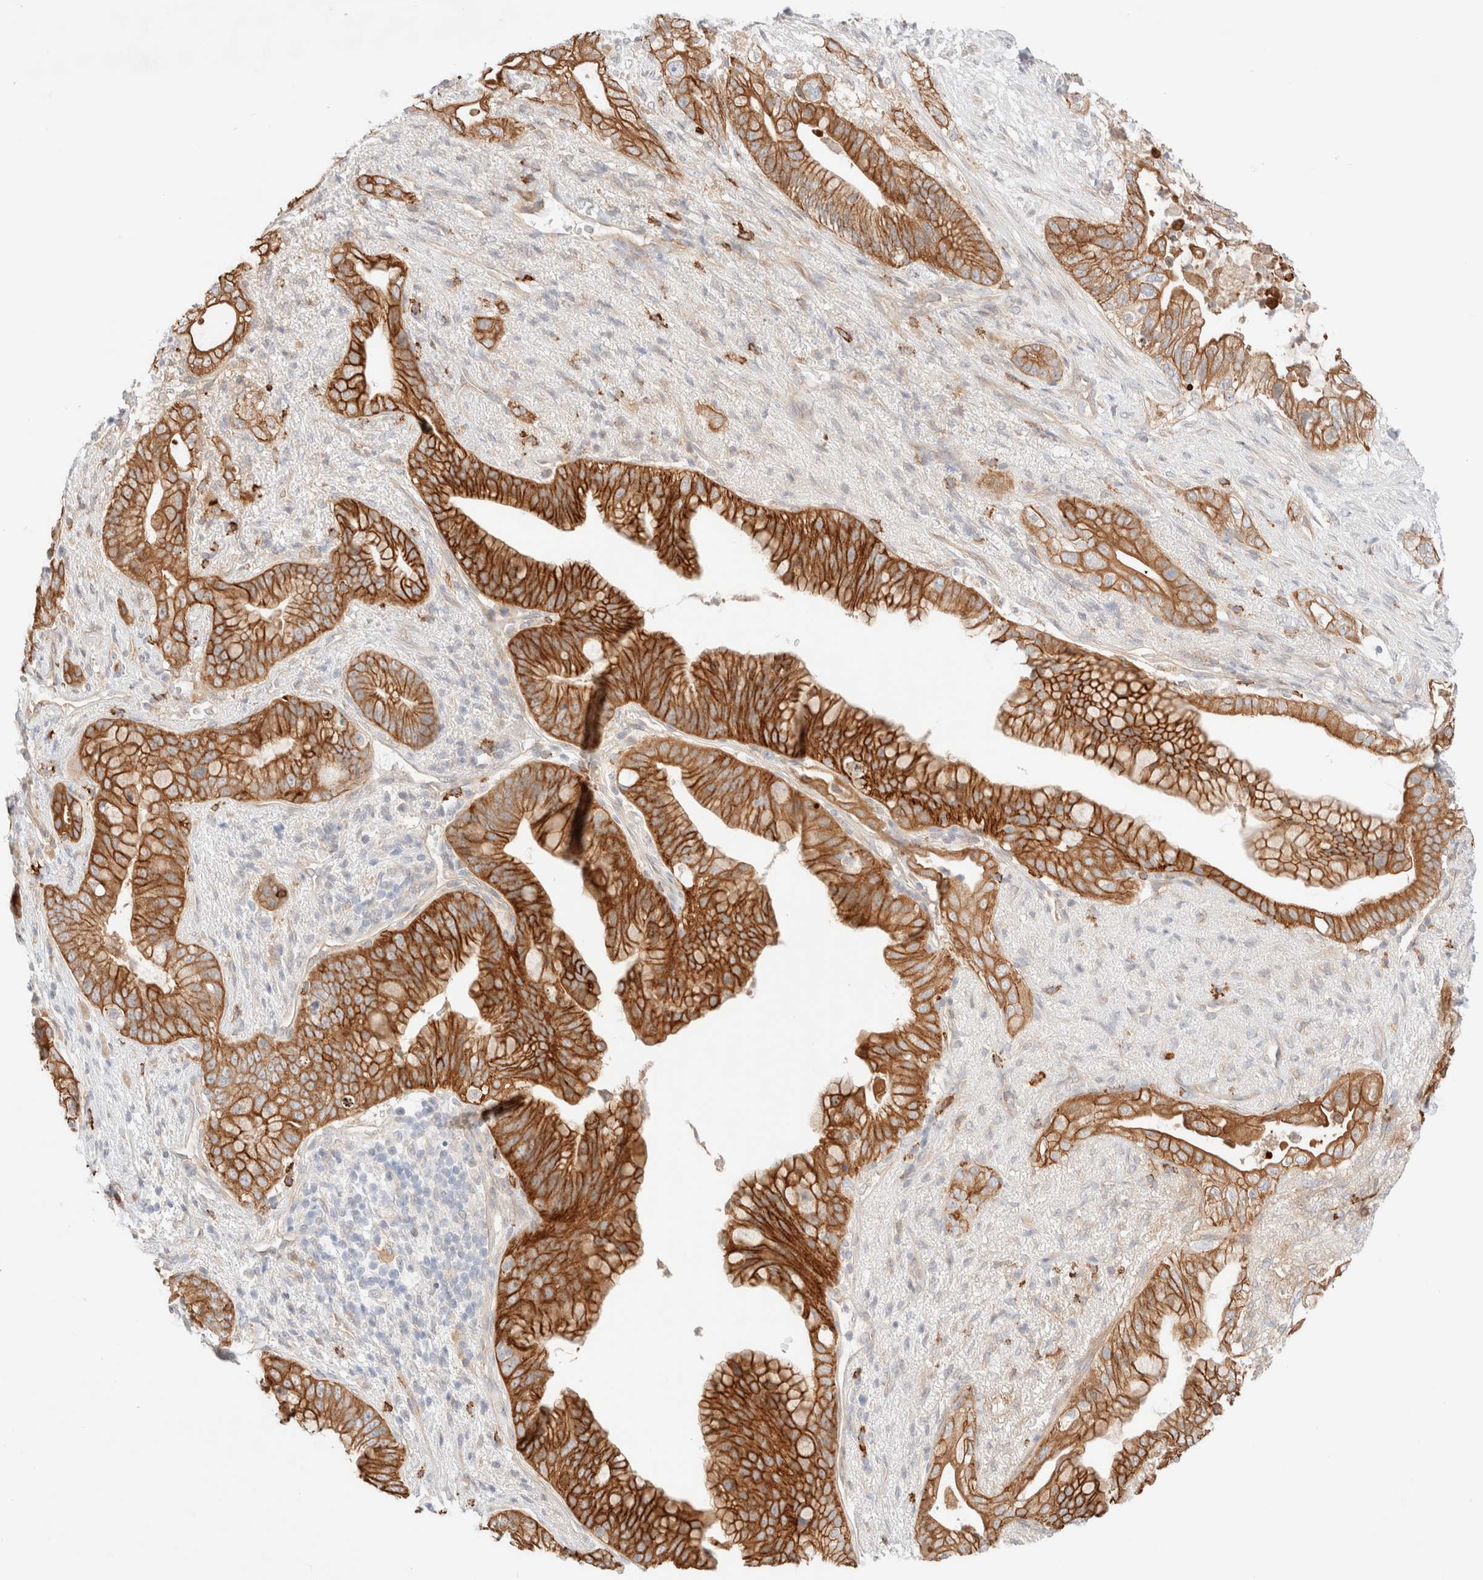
{"staining": {"intensity": "strong", "quantity": ">75%", "location": "cytoplasmic/membranous"}, "tissue": "pancreatic cancer", "cell_type": "Tumor cells", "image_type": "cancer", "snomed": [{"axis": "morphology", "description": "Adenocarcinoma, NOS"}, {"axis": "topography", "description": "Pancreas"}], "caption": "About >75% of tumor cells in pancreatic adenocarcinoma display strong cytoplasmic/membranous protein staining as visualized by brown immunohistochemical staining.", "gene": "NIBAN2", "patient": {"sex": "male", "age": 53}}